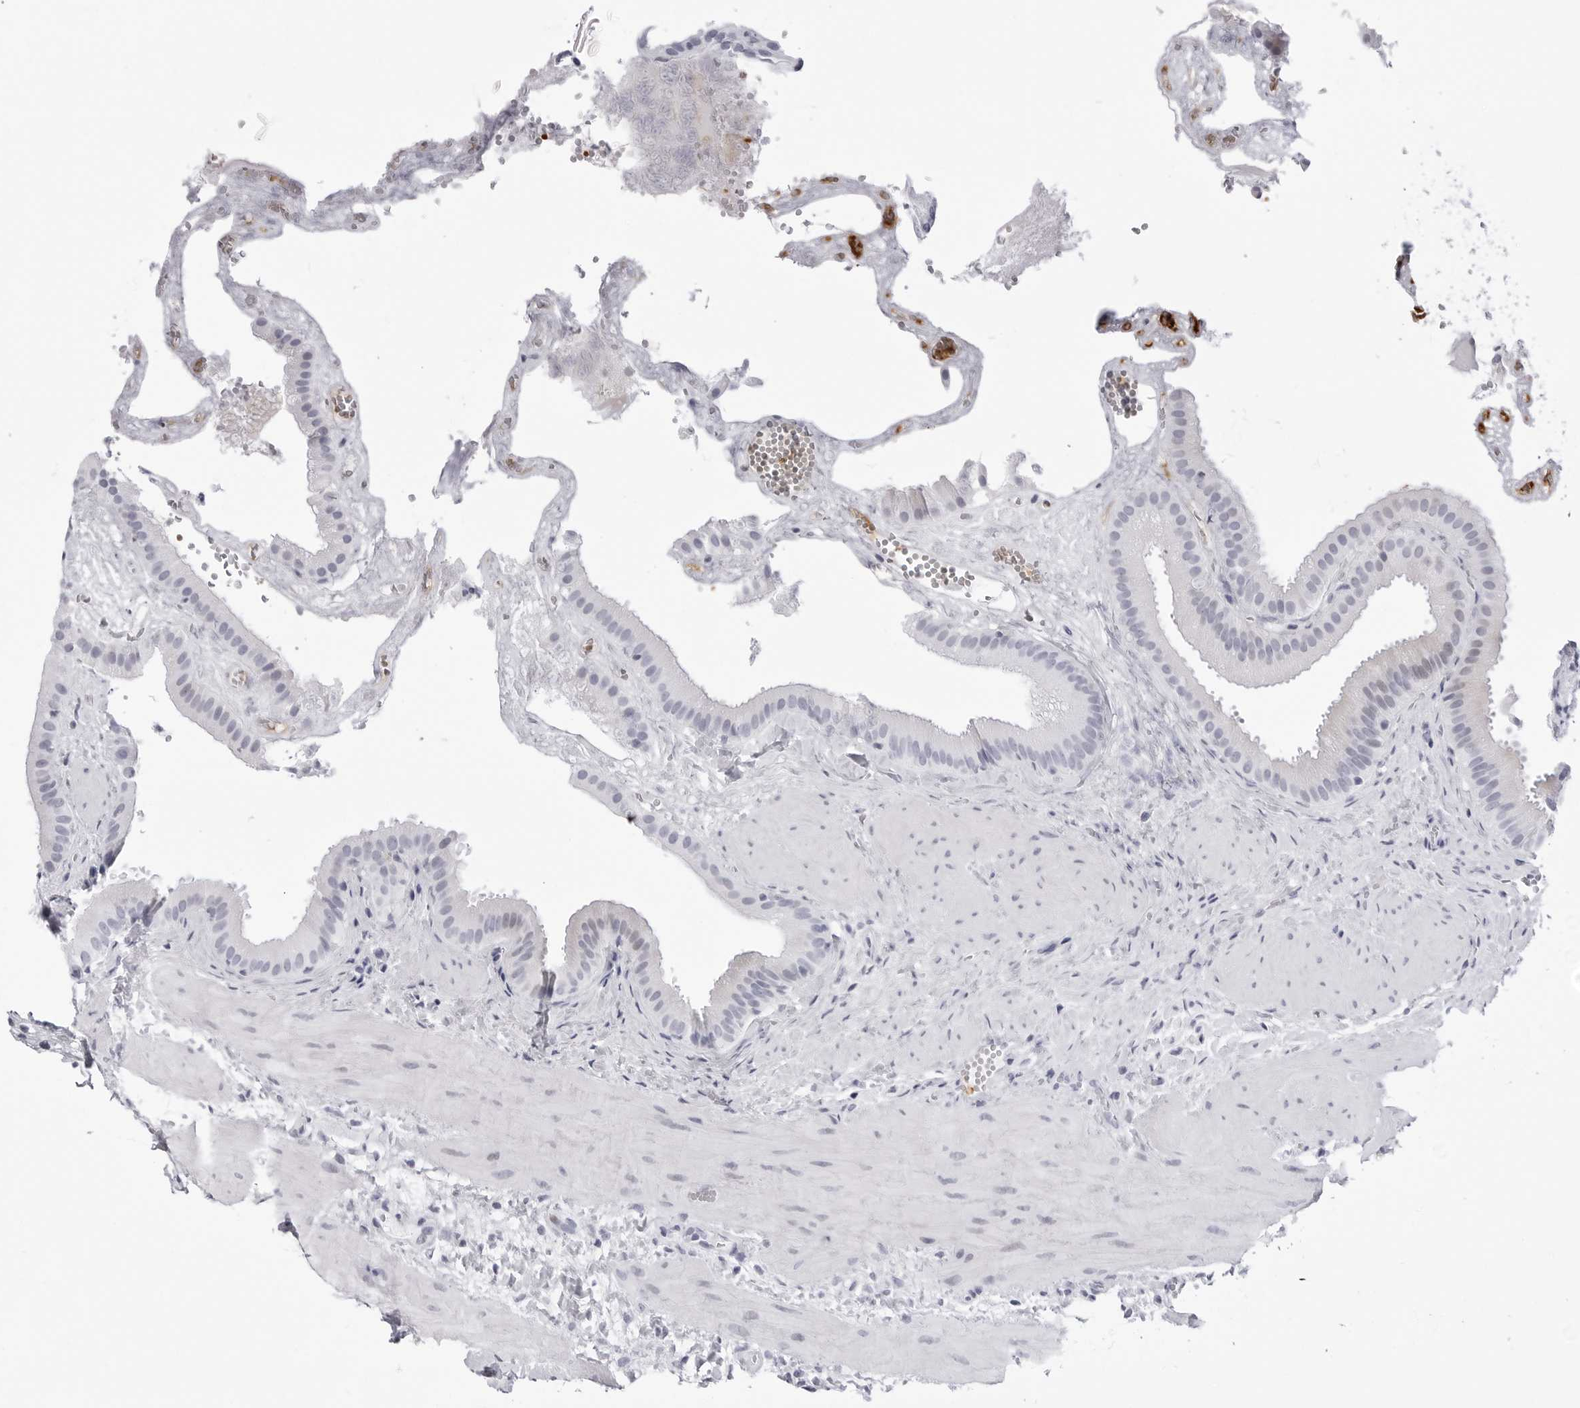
{"staining": {"intensity": "negative", "quantity": "none", "location": "none"}, "tissue": "gallbladder", "cell_type": "Glandular cells", "image_type": "normal", "snomed": [{"axis": "morphology", "description": "Normal tissue, NOS"}, {"axis": "topography", "description": "Gallbladder"}], "caption": "A histopathology image of human gallbladder is negative for staining in glandular cells. Nuclei are stained in blue.", "gene": "TSSK1B", "patient": {"sex": "male", "age": 55}}